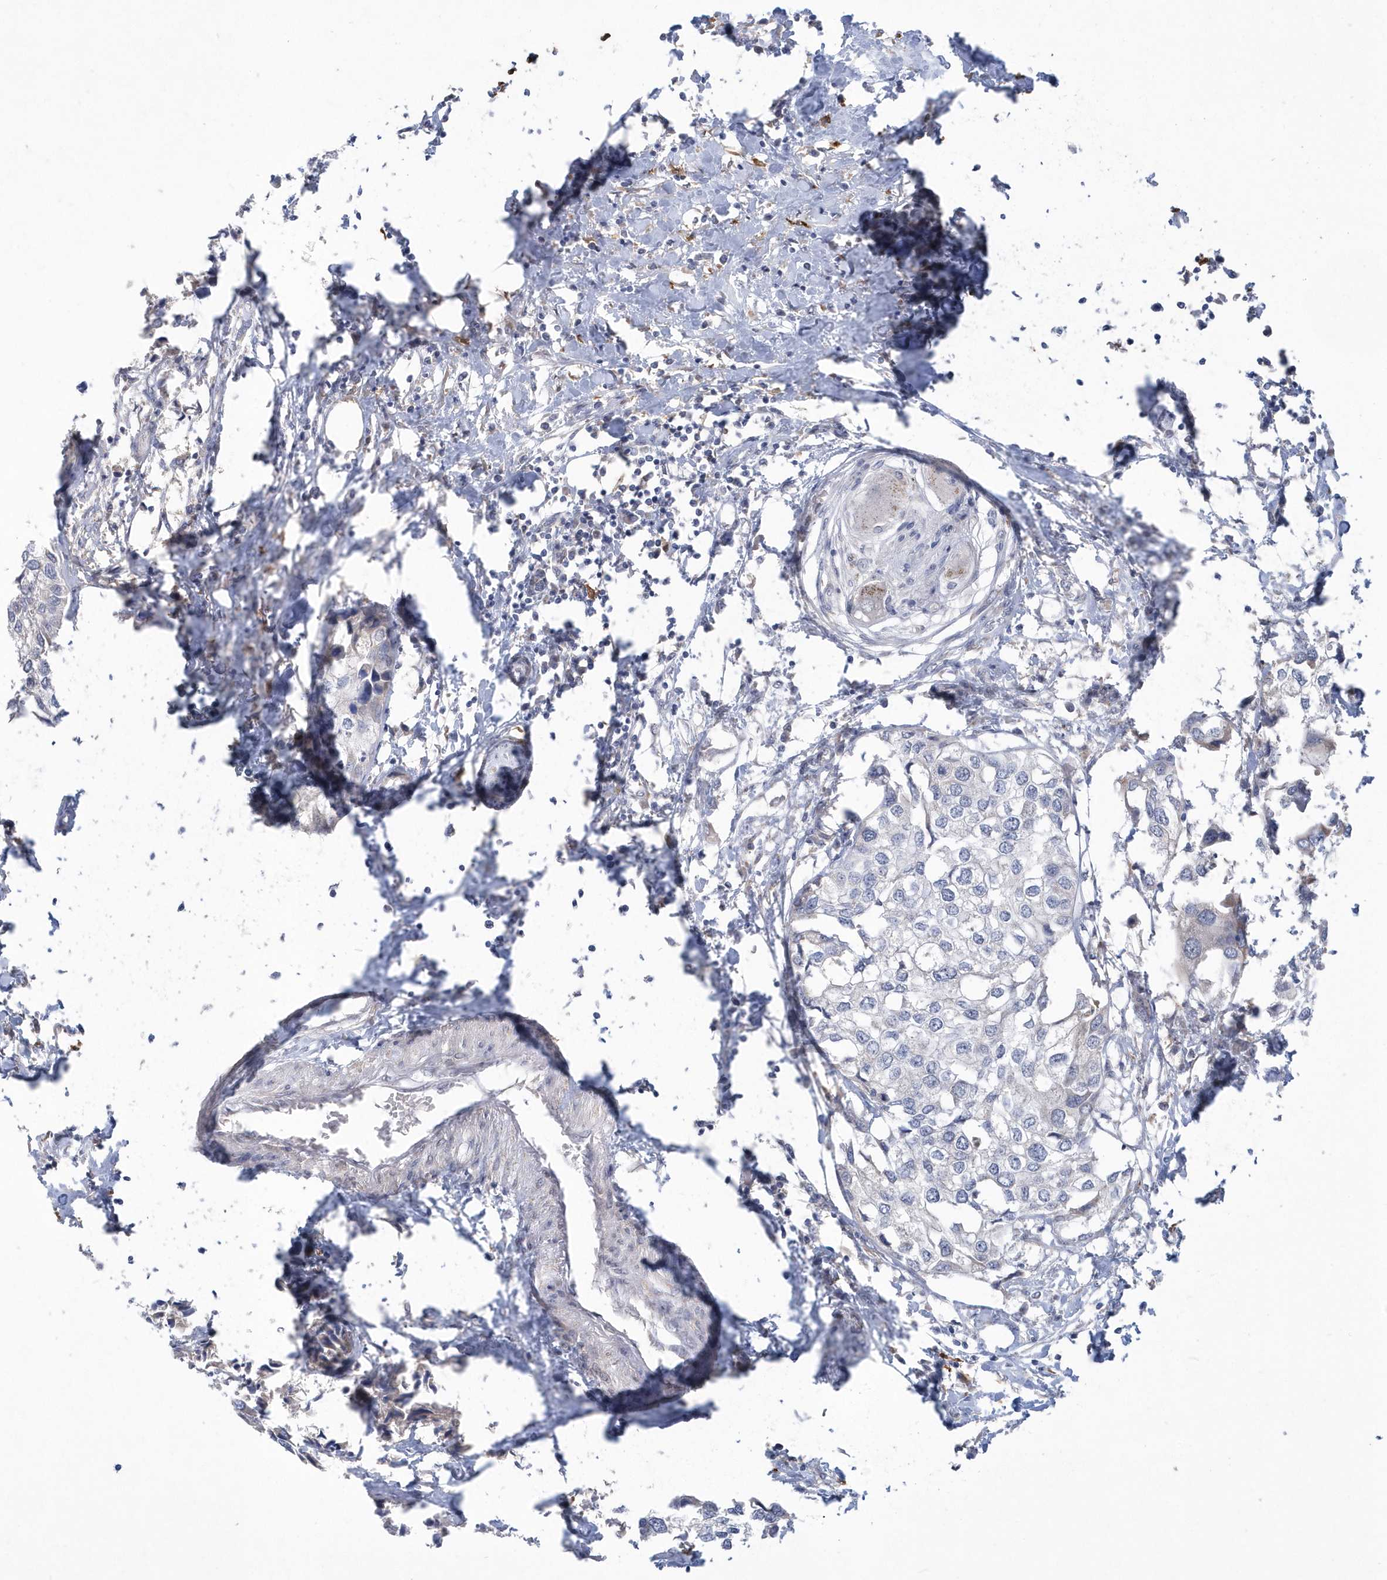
{"staining": {"intensity": "negative", "quantity": "none", "location": "none"}, "tissue": "urothelial cancer", "cell_type": "Tumor cells", "image_type": "cancer", "snomed": [{"axis": "morphology", "description": "Urothelial carcinoma, High grade"}, {"axis": "topography", "description": "Urinary bladder"}], "caption": "Immunohistochemistry micrograph of neoplastic tissue: human urothelial cancer stained with DAB demonstrates no significant protein staining in tumor cells.", "gene": "TSPEAR", "patient": {"sex": "male", "age": 64}}